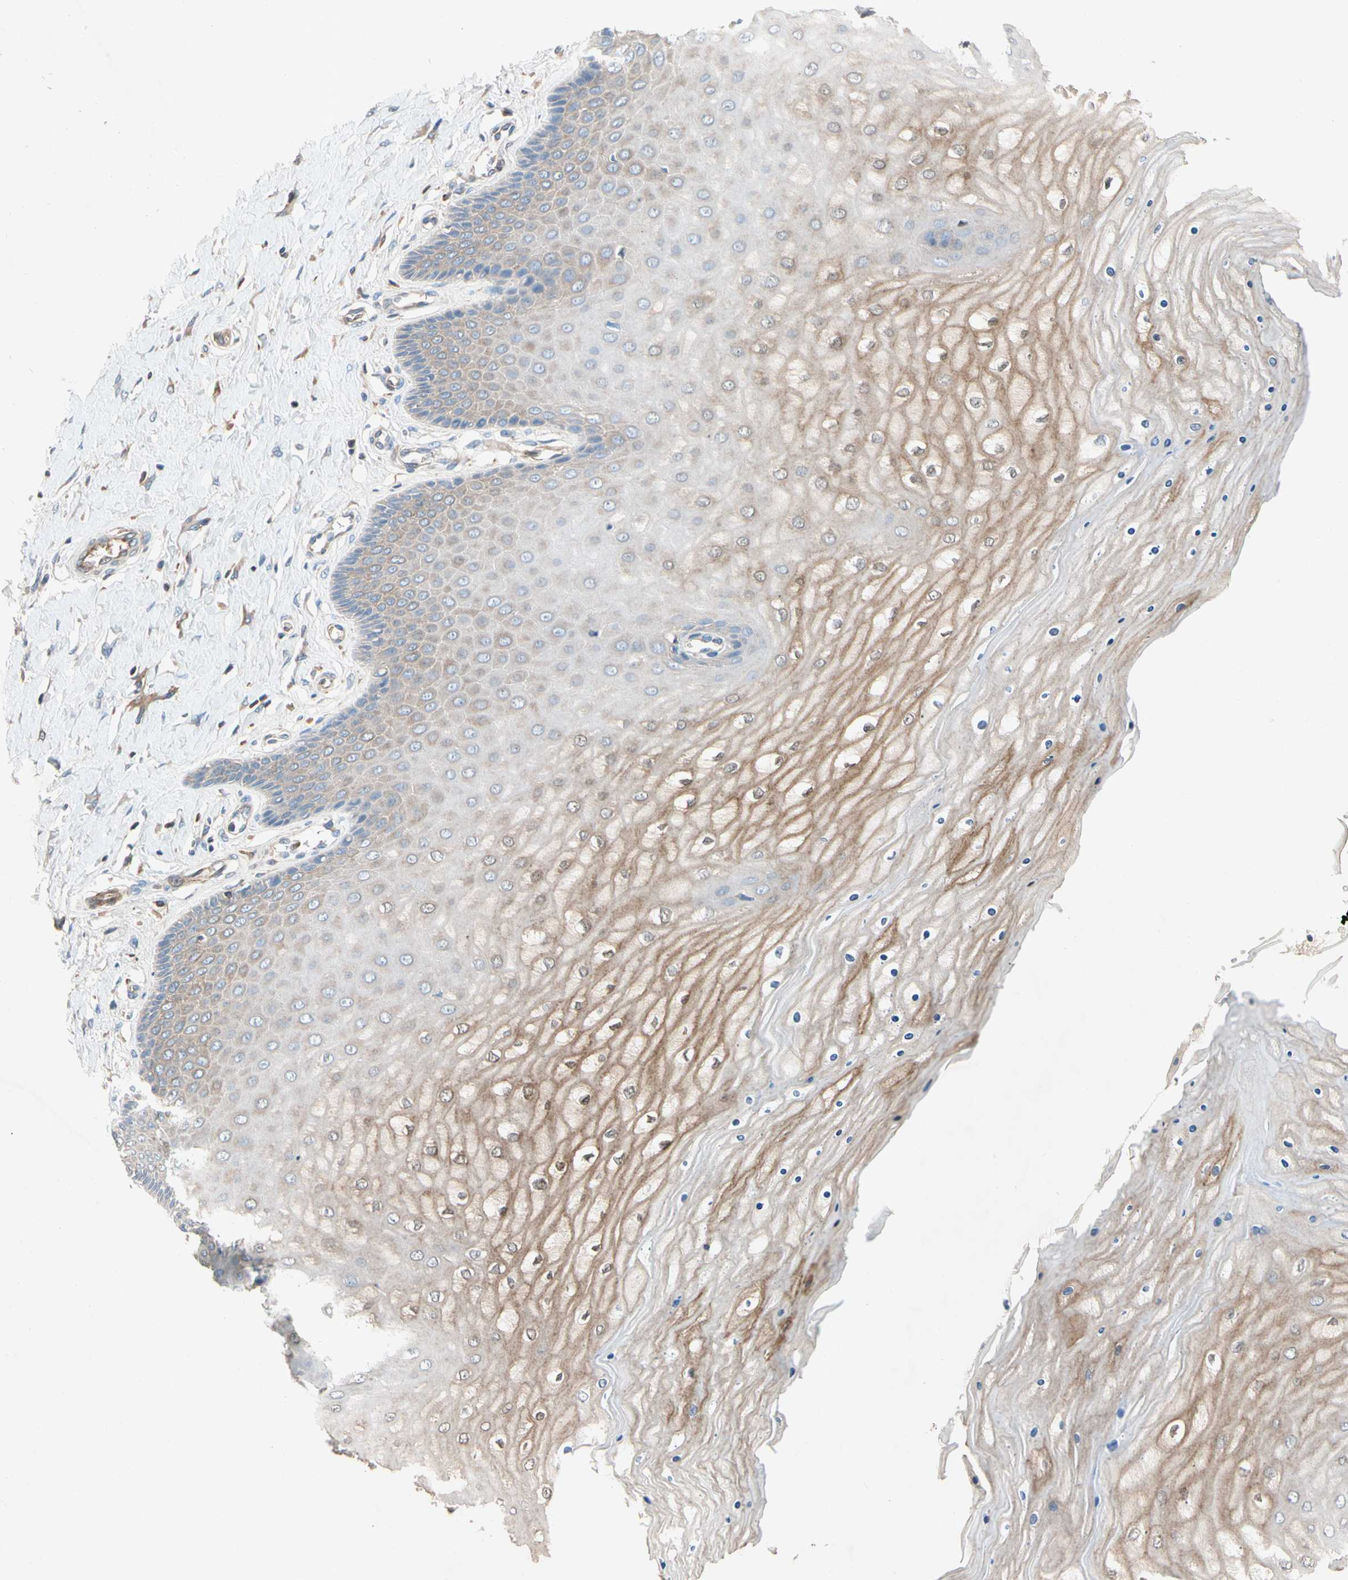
{"staining": {"intensity": "weak", "quantity": "<25%", "location": "cytoplasmic/membranous"}, "tissue": "cervix", "cell_type": "Glandular cells", "image_type": "normal", "snomed": [{"axis": "morphology", "description": "Normal tissue, NOS"}, {"axis": "topography", "description": "Cervix"}], "caption": "Immunohistochemistry micrograph of benign human cervix stained for a protein (brown), which displays no staining in glandular cells. Brightfield microscopy of IHC stained with DAB (brown) and hematoxylin (blue), captured at high magnification.", "gene": "NDFIP2", "patient": {"sex": "female", "age": 55}}